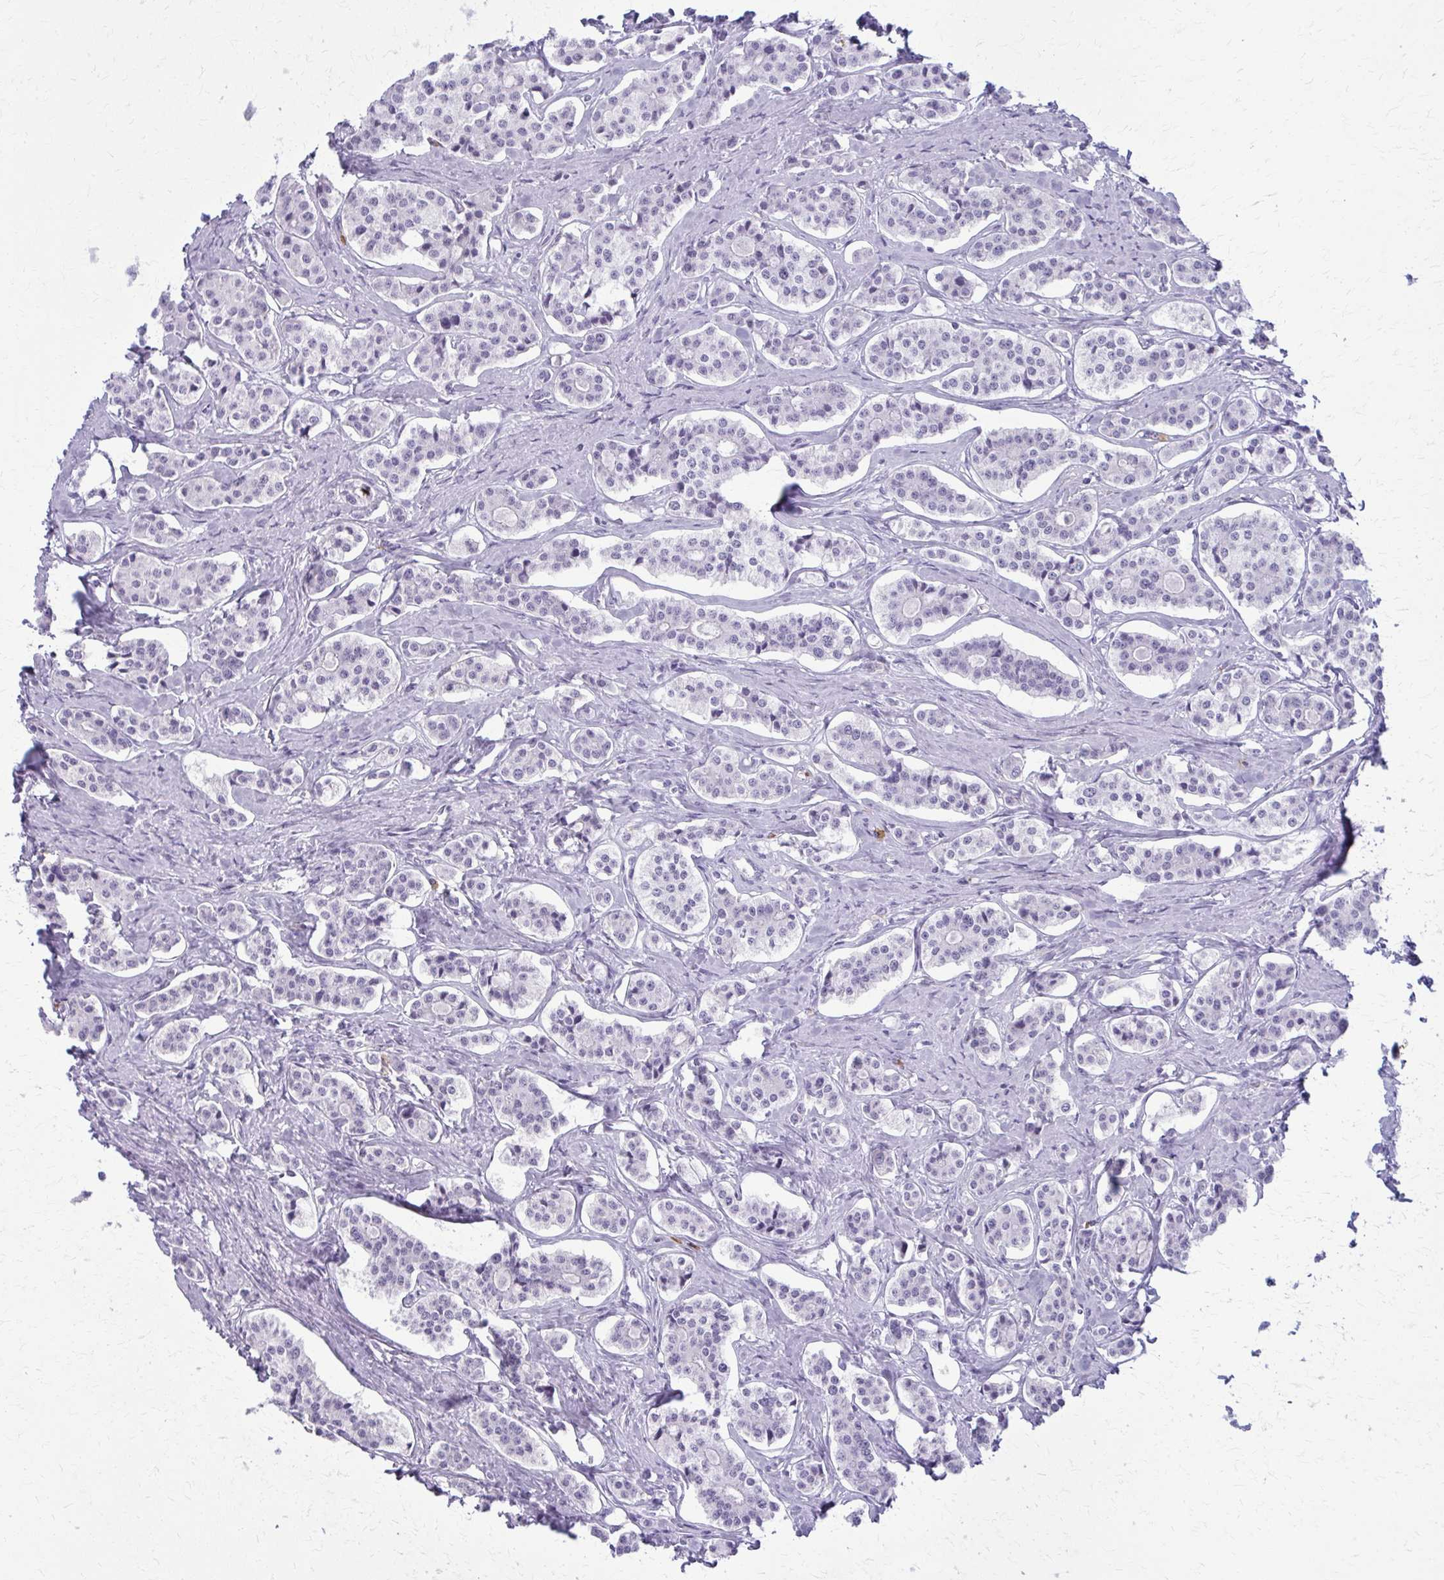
{"staining": {"intensity": "negative", "quantity": "none", "location": "none"}, "tissue": "carcinoid", "cell_type": "Tumor cells", "image_type": "cancer", "snomed": [{"axis": "morphology", "description": "Carcinoid, malignant, NOS"}, {"axis": "topography", "description": "Small intestine"}], "caption": "High power microscopy image of an immunohistochemistry histopathology image of malignant carcinoid, revealing no significant staining in tumor cells.", "gene": "CARD9", "patient": {"sex": "male", "age": 63}}